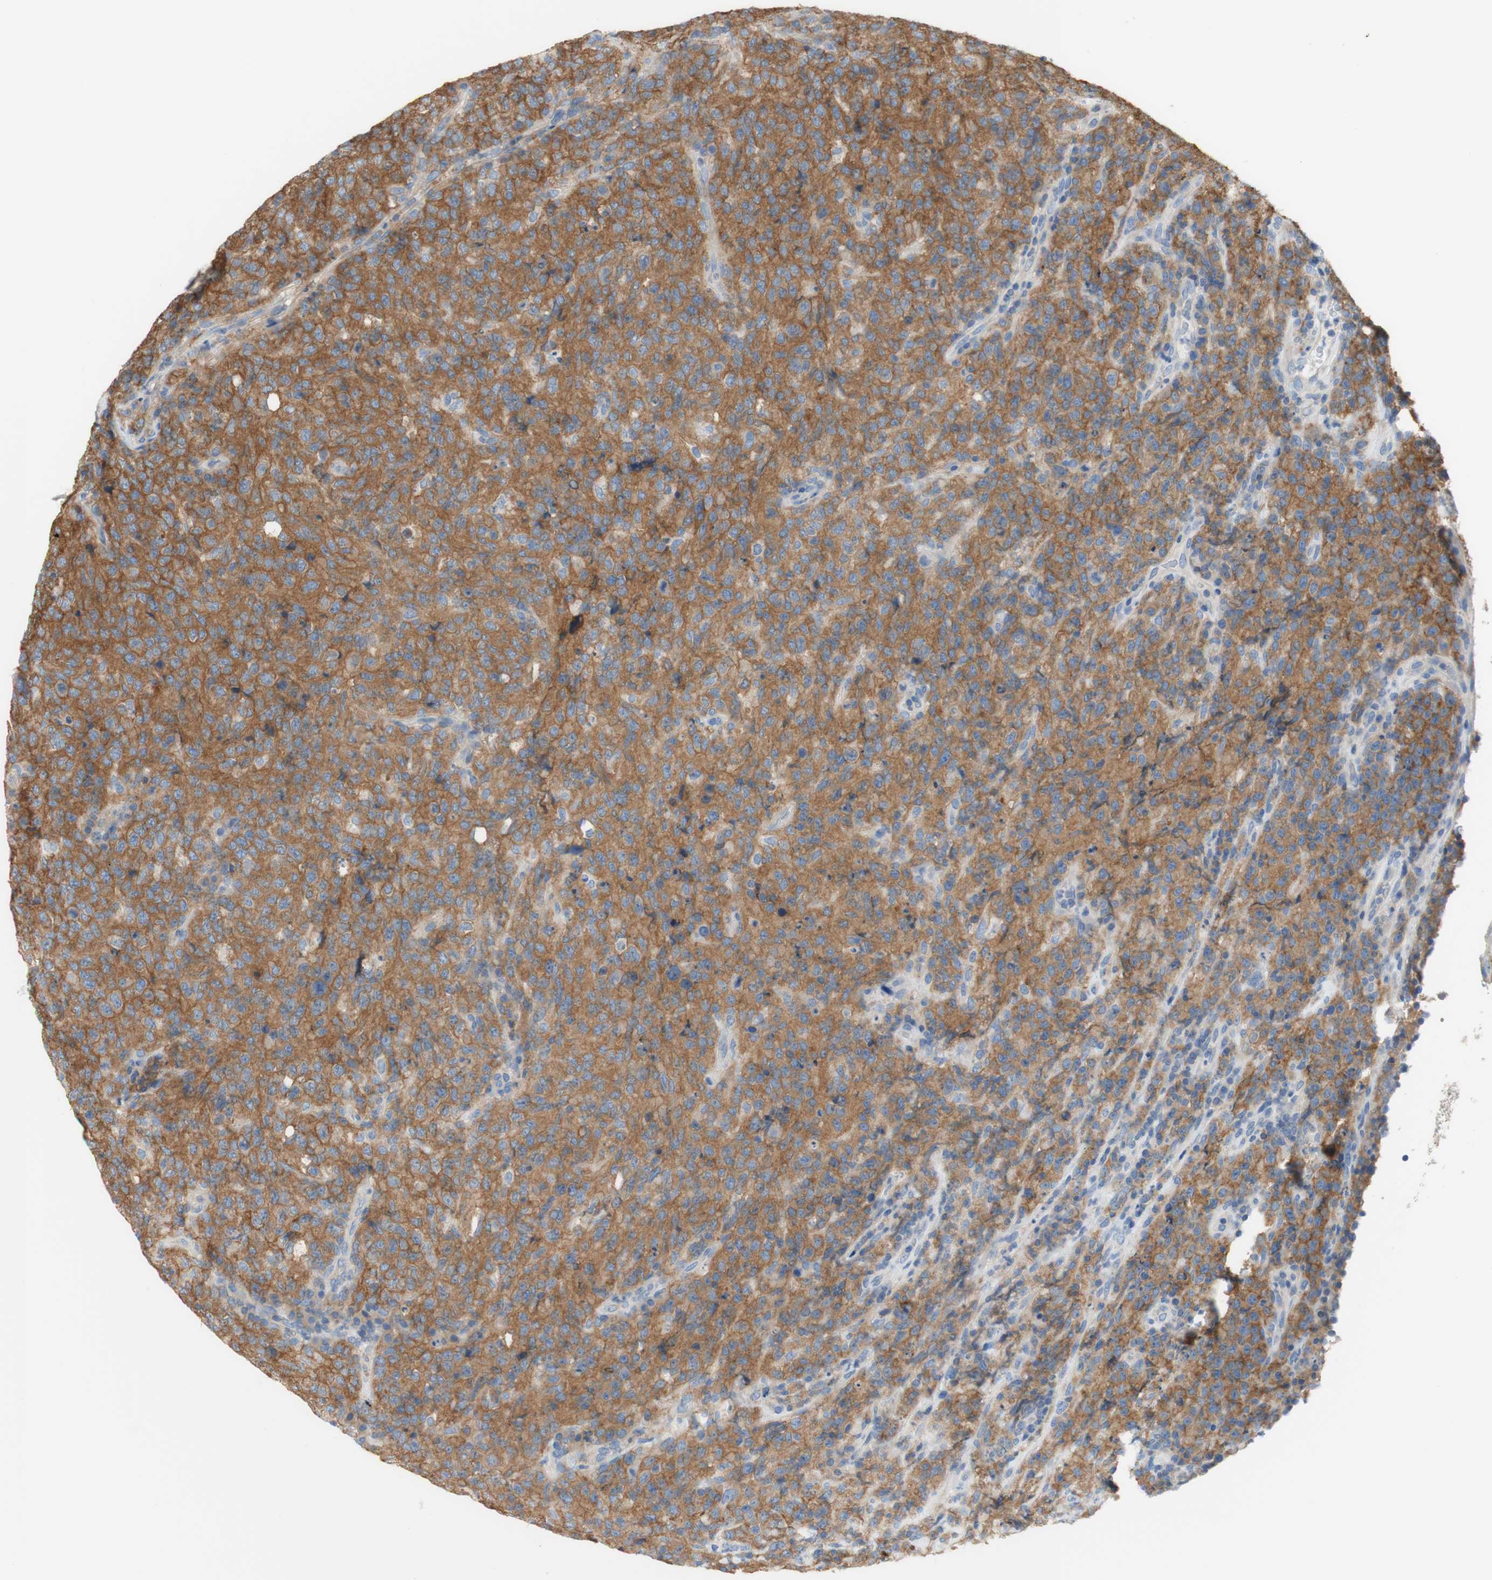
{"staining": {"intensity": "negative", "quantity": "none", "location": "none"}, "tissue": "lymphoma", "cell_type": "Tumor cells", "image_type": "cancer", "snomed": [{"axis": "morphology", "description": "Malignant lymphoma, non-Hodgkin's type, High grade"}, {"axis": "topography", "description": "Tonsil"}], "caption": "Immunohistochemistry photomicrograph of human high-grade malignant lymphoma, non-Hodgkin's type stained for a protein (brown), which reveals no staining in tumor cells.", "gene": "ATP2B1", "patient": {"sex": "female", "age": 36}}